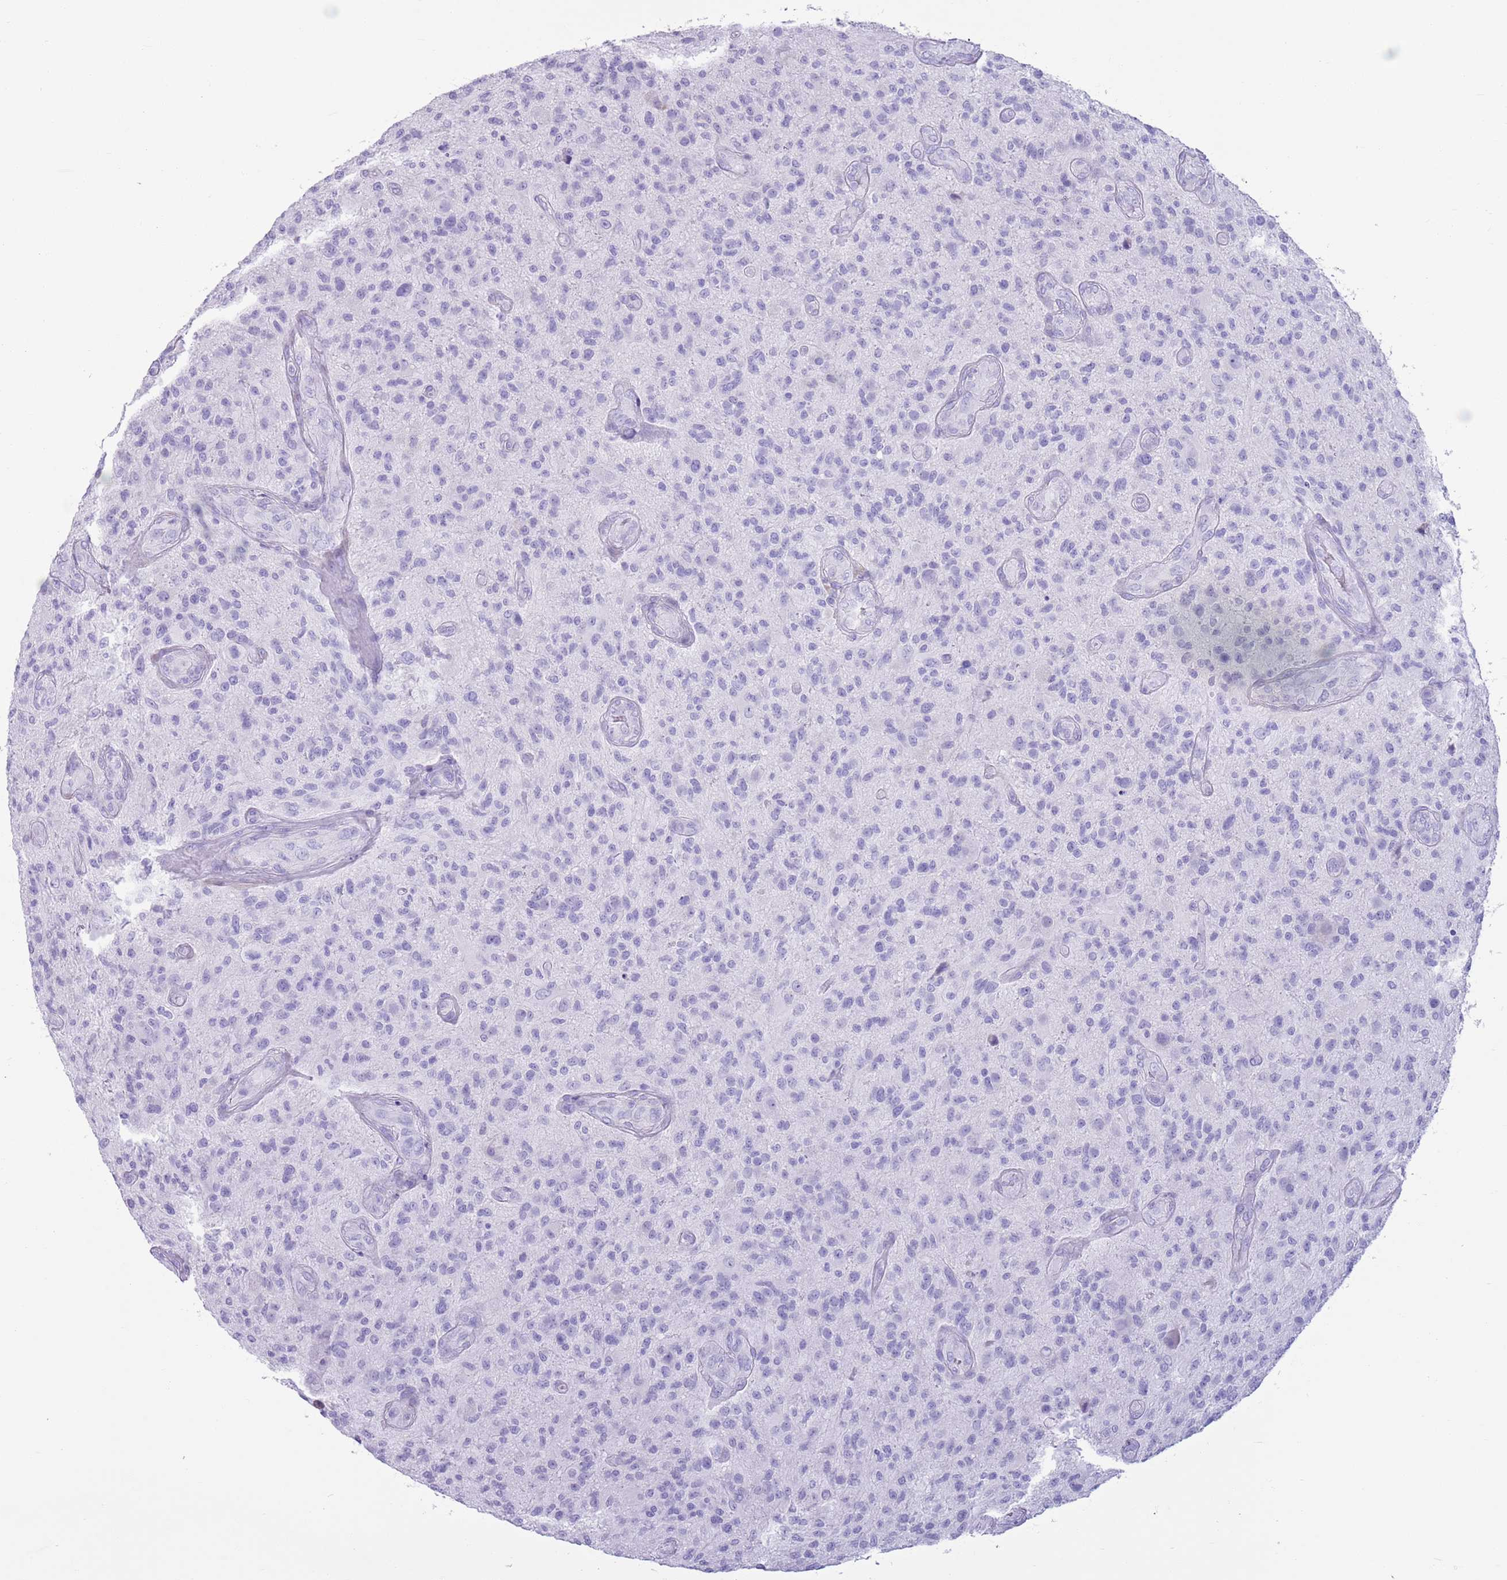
{"staining": {"intensity": "negative", "quantity": "none", "location": "none"}, "tissue": "glioma", "cell_type": "Tumor cells", "image_type": "cancer", "snomed": [{"axis": "morphology", "description": "Glioma, malignant, High grade"}, {"axis": "topography", "description": "Brain"}], "caption": "Glioma was stained to show a protein in brown. There is no significant staining in tumor cells.", "gene": "LY6G5B", "patient": {"sex": "male", "age": 47}}